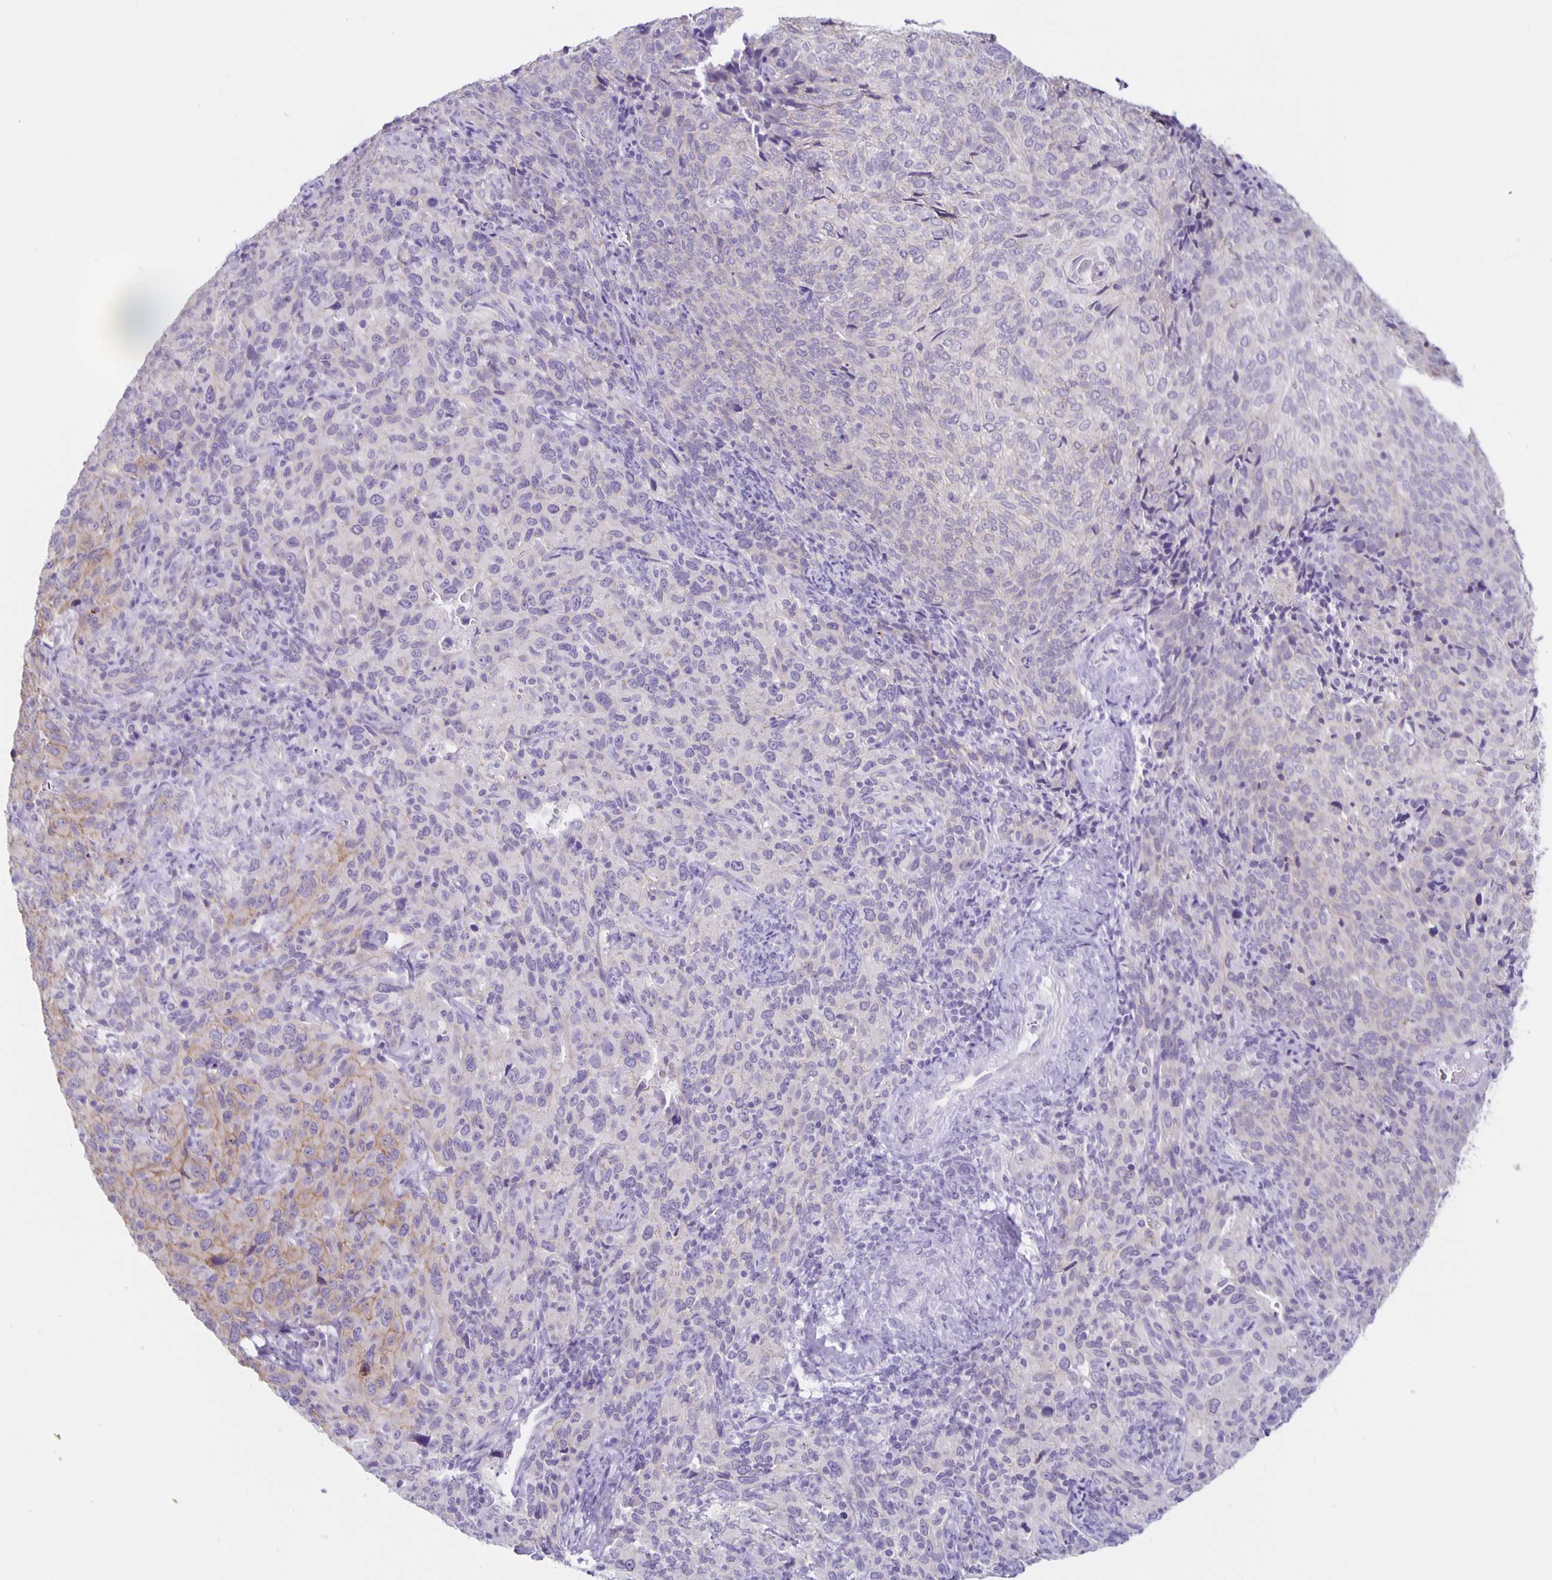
{"staining": {"intensity": "weak", "quantity": "<25%", "location": "cytoplasmic/membranous"}, "tissue": "cervical cancer", "cell_type": "Tumor cells", "image_type": "cancer", "snomed": [{"axis": "morphology", "description": "Squamous cell carcinoma, NOS"}, {"axis": "topography", "description": "Cervix"}], "caption": "Cervical cancer stained for a protein using immunohistochemistry shows no staining tumor cells.", "gene": "SLC12A3", "patient": {"sex": "female", "age": 51}}